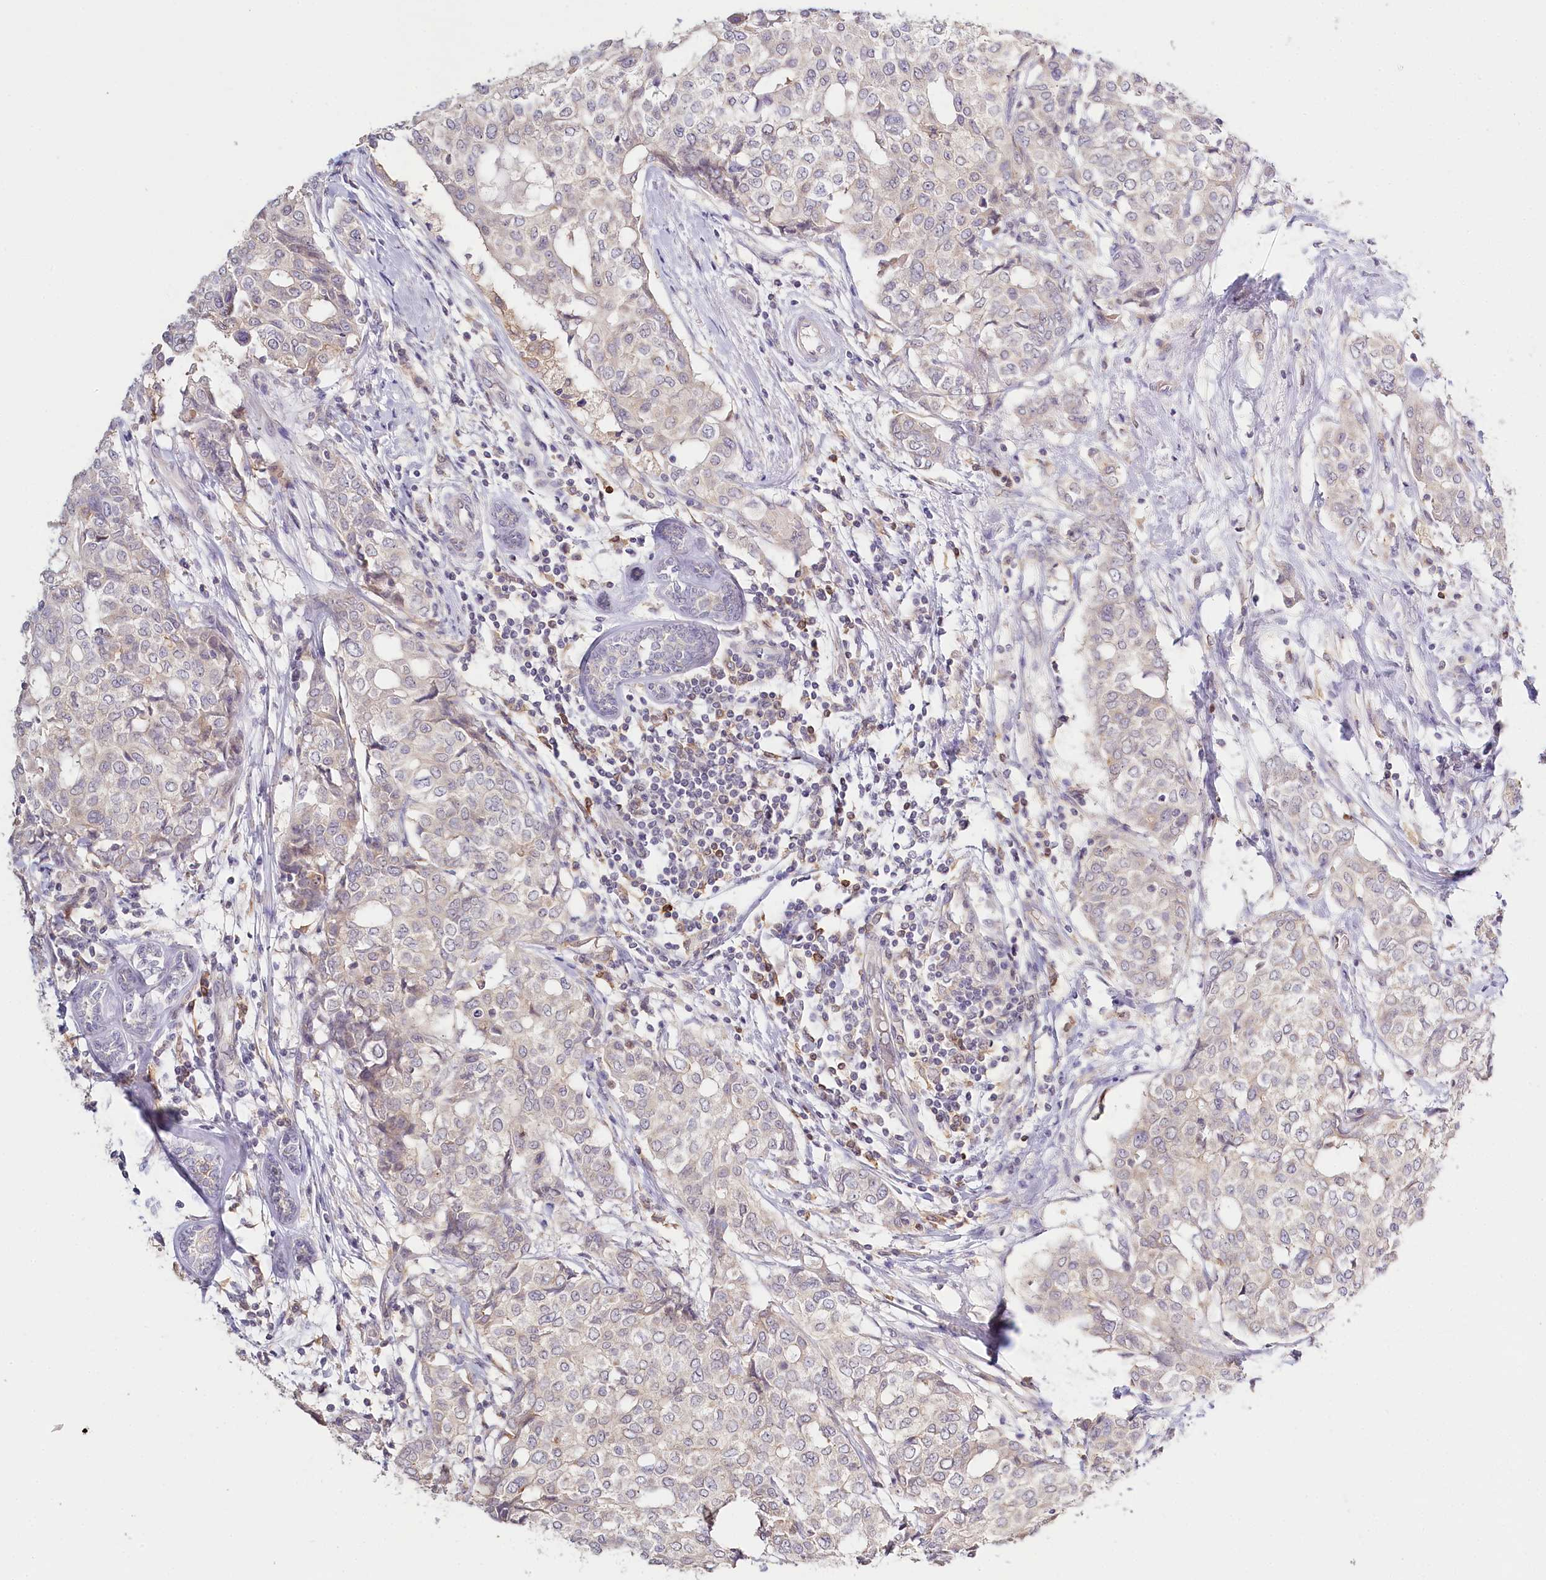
{"staining": {"intensity": "weak", "quantity": "<25%", "location": "cytoplasmic/membranous"}, "tissue": "breast cancer", "cell_type": "Tumor cells", "image_type": "cancer", "snomed": [{"axis": "morphology", "description": "Lobular carcinoma"}, {"axis": "topography", "description": "Breast"}], "caption": "Micrograph shows no significant protein staining in tumor cells of breast cancer.", "gene": "DAPK1", "patient": {"sex": "female", "age": 51}}